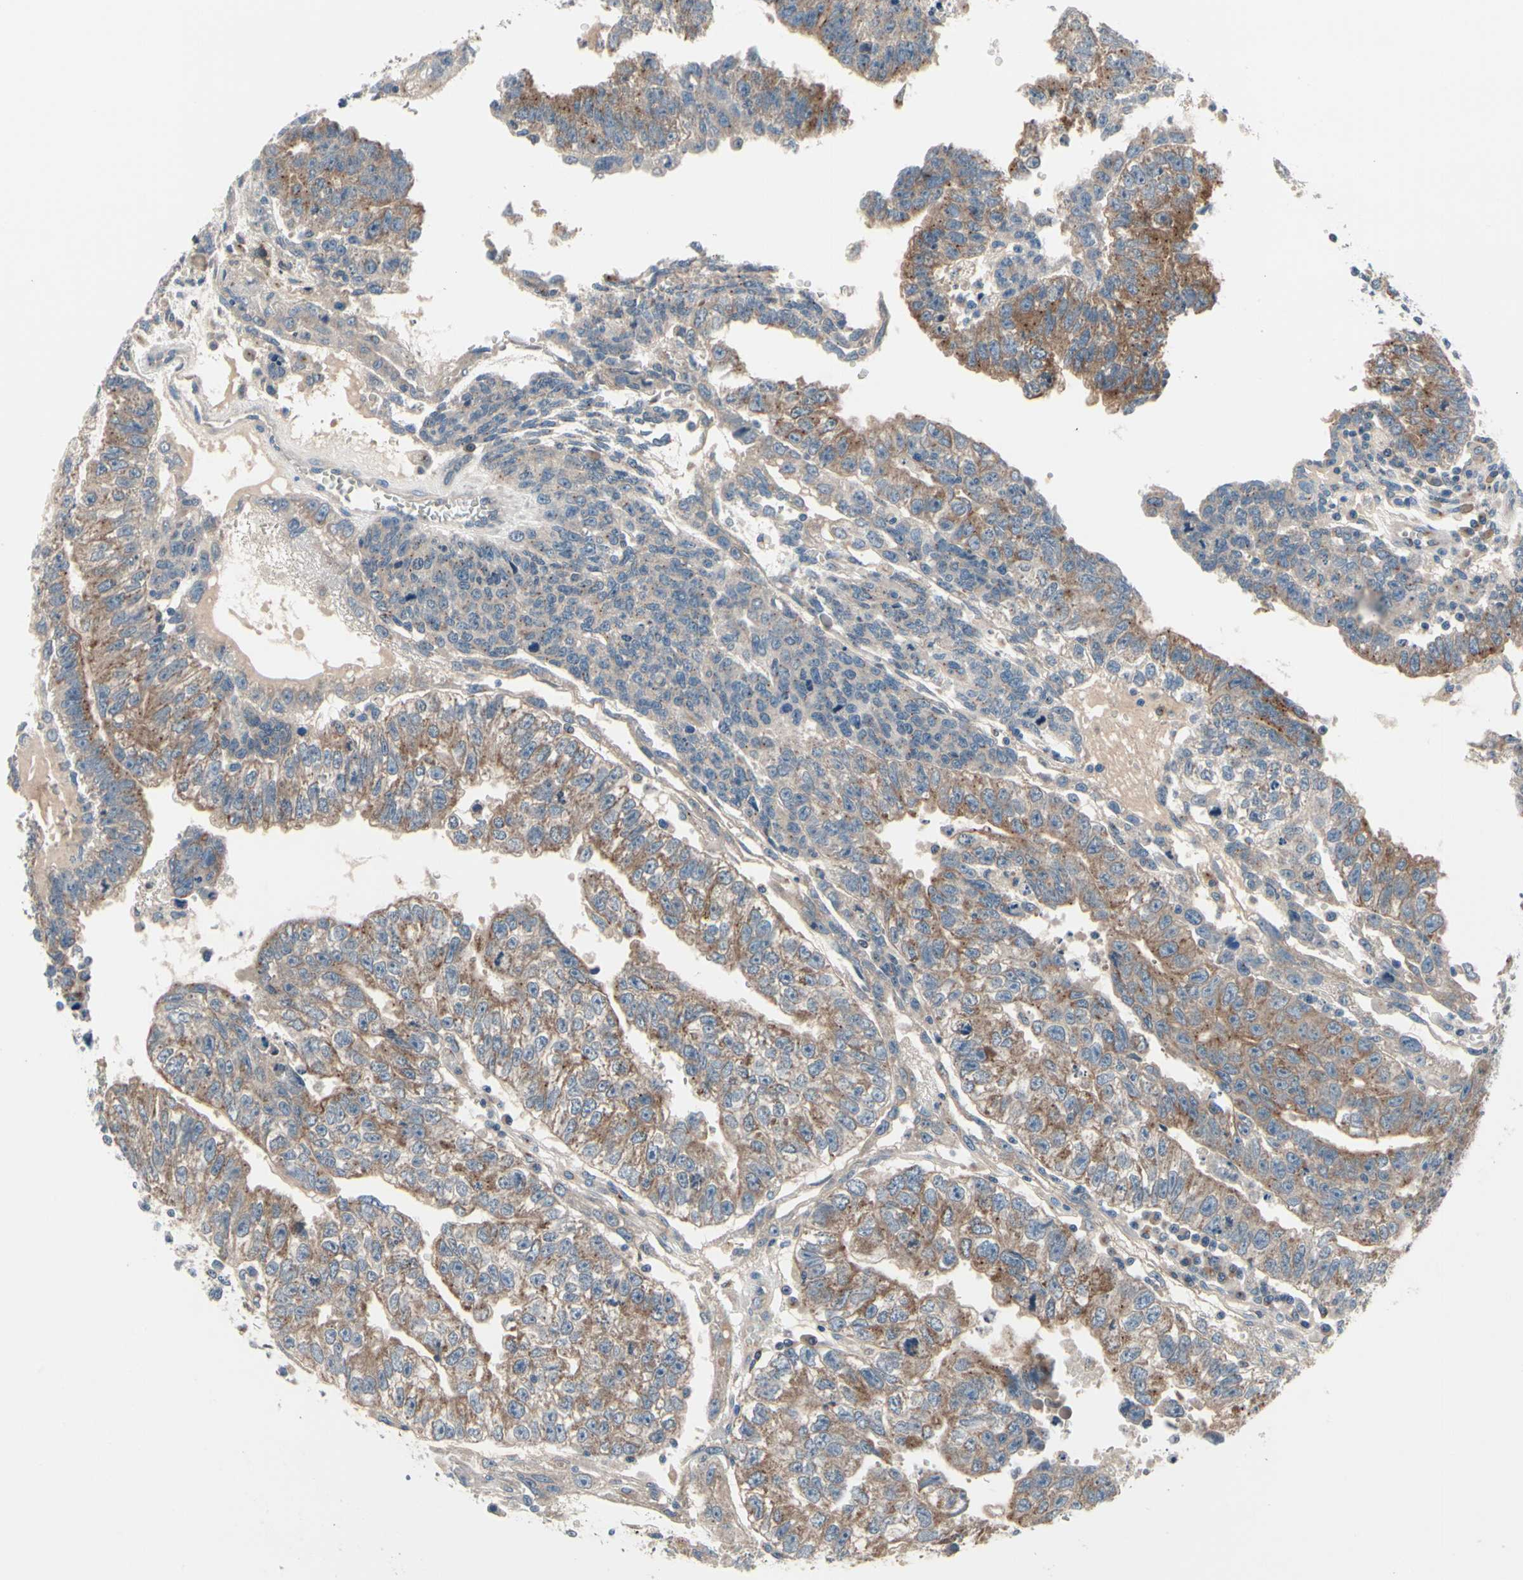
{"staining": {"intensity": "moderate", "quantity": ">75%", "location": "cytoplasmic/membranous"}, "tissue": "testis cancer", "cell_type": "Tumor cells", "image_type": "cancer", "snomed": [{"axis": "morphology", "description": "Seminoma, NOS"}, {"axis": "morphology", "description": "Carcinoma, Embryonal, NOS"}, {"axis": "topography", "description": "Testis"}], "caption": "High-magnification brightfield microscopy of testis seminoma stained with DAB (3,3'-diaminobenzidine) (brown) and counterstained with hematoxylin (blue). tumor cells exhibit moderate cytoplasmic/membranous expression is seen in about>75% of cells.", "gene": "PRKAR2B", "patient": {"sex": "male", "age": 52}}